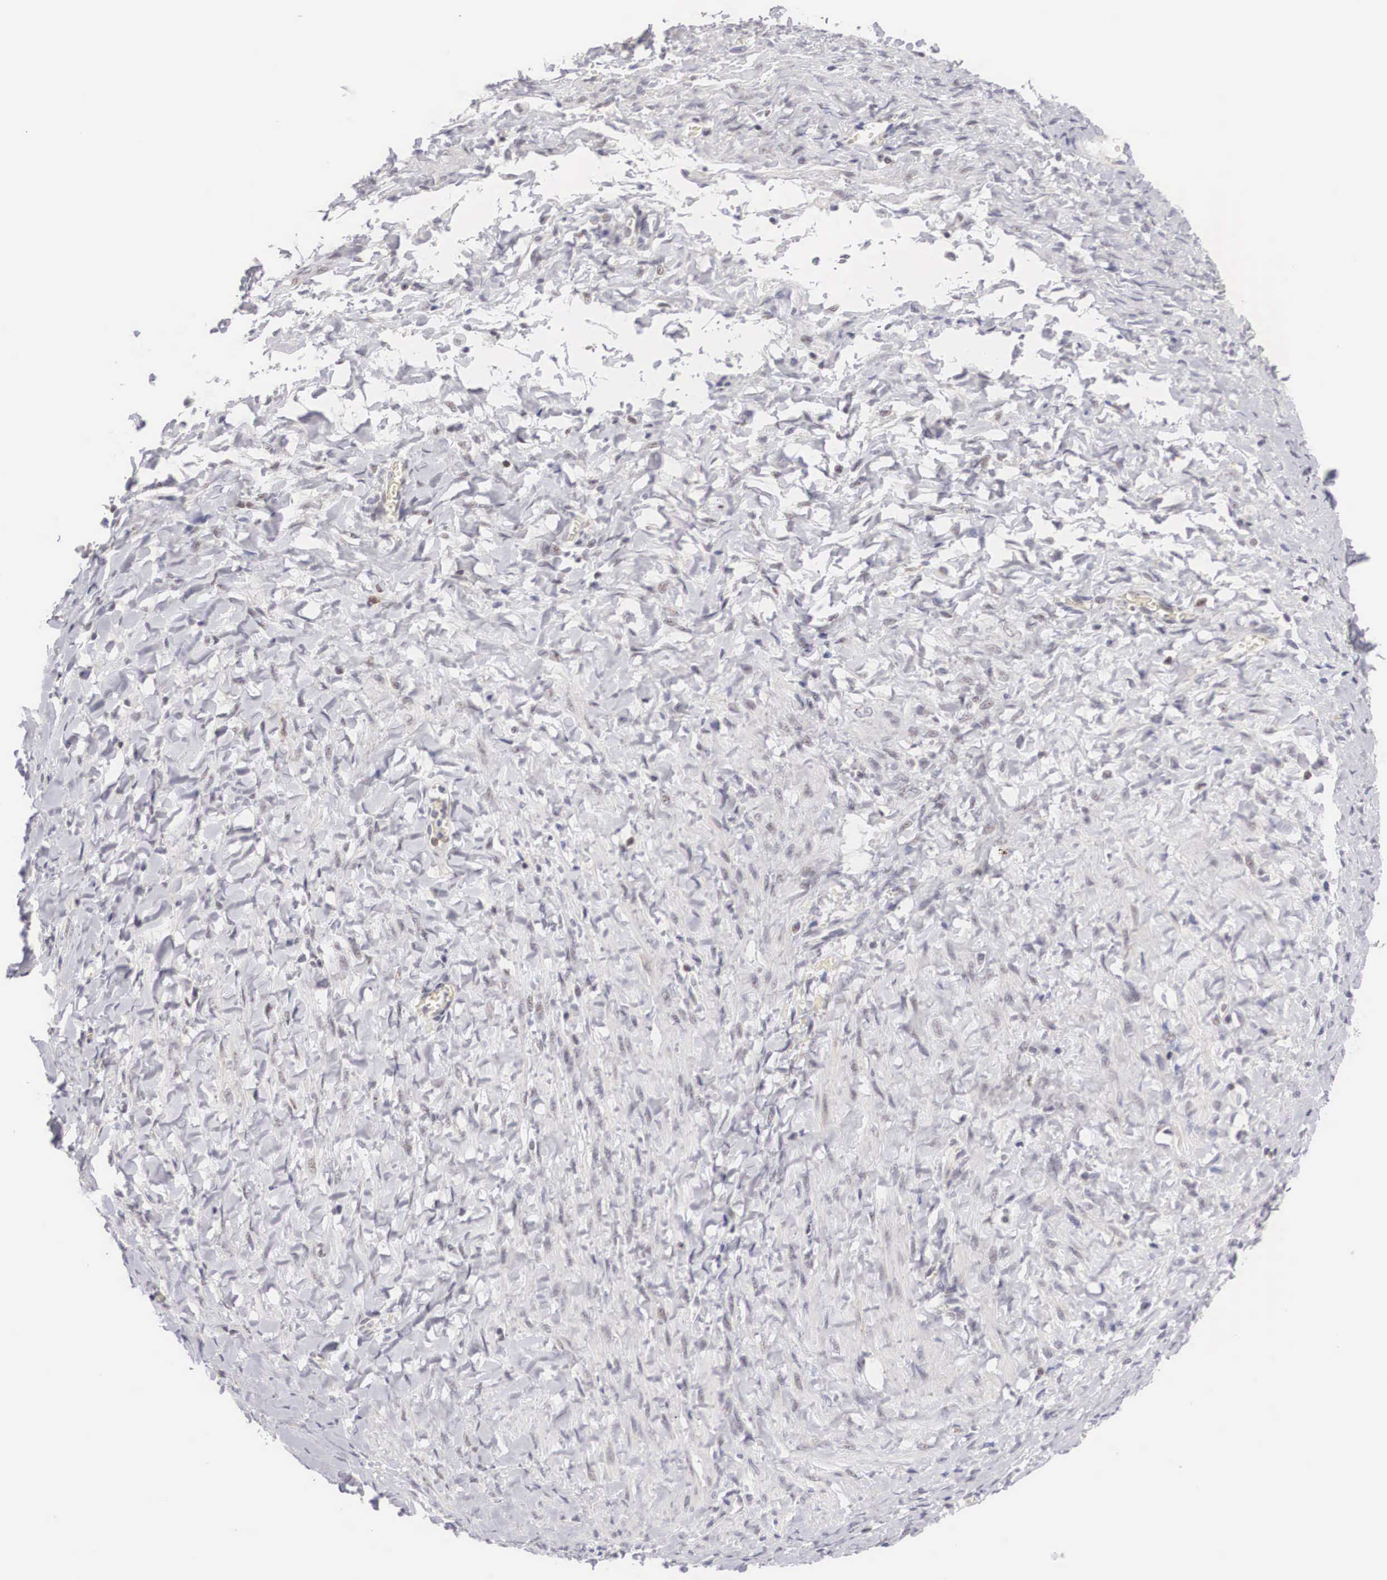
{"staining": {"intensity": "negative", "quantity": "none", "location": "none"}, "tissue": "smooth muscle", "cell_type": "Smooth muscle cells", "image_type": "normal", "snomed": [{"axis": "morphology", "description": "Normal tissue, NOS"}, {"axis": "topography", "description": "Uterus"}], "caption": "A high-resolution image shows IHC staining of unremarkable smooth muscle, which demonstrates no significant positivity in smooth muscle cells.", "gene": "FAM47A", "patient": {"sex": "female", "age": 56}}